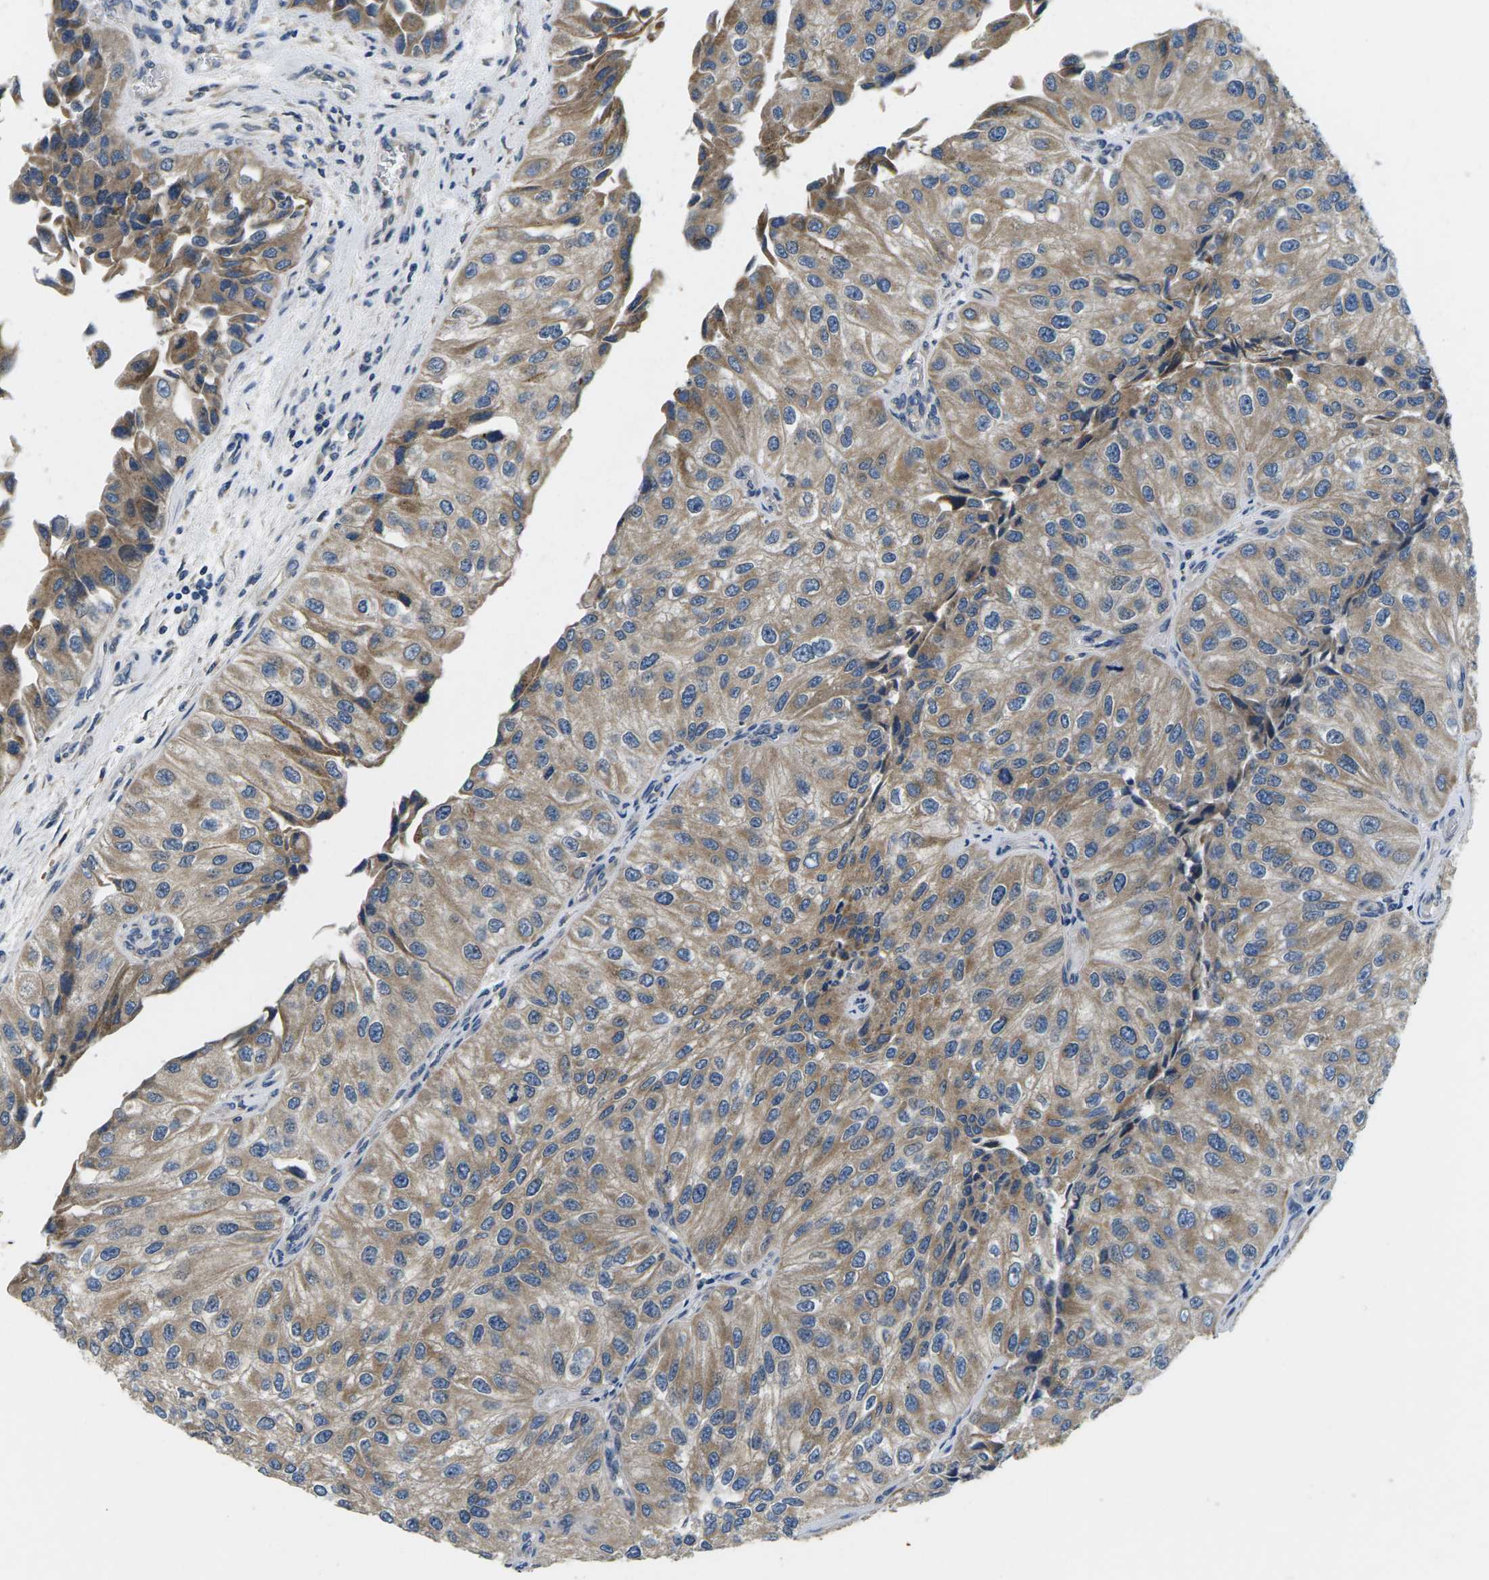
{"staining": {"intensity": "moderate", "quantity": ">75%", "location": "cytoplasmic/membranous"}, "tissue": "urothelial cancer", "cell_type": "Tumor cells", "image_type": "cancer", "snomed": [{"axis": "morphology", "description": "Urothelial carcinoma, High grade"}, {"axis": "topography", "description": "Kidney"}, {"axis": "topography", "description": "Urinary bladder"}], "caption": "Human high-grade urothelial carcinoma stained with a brown dye exhibits moderate cytoplasmic/membranous positive expression in about >75% of tumor cells.", "gene": "ERGIC3", "patient": {"sex": "male", "age": 77}}